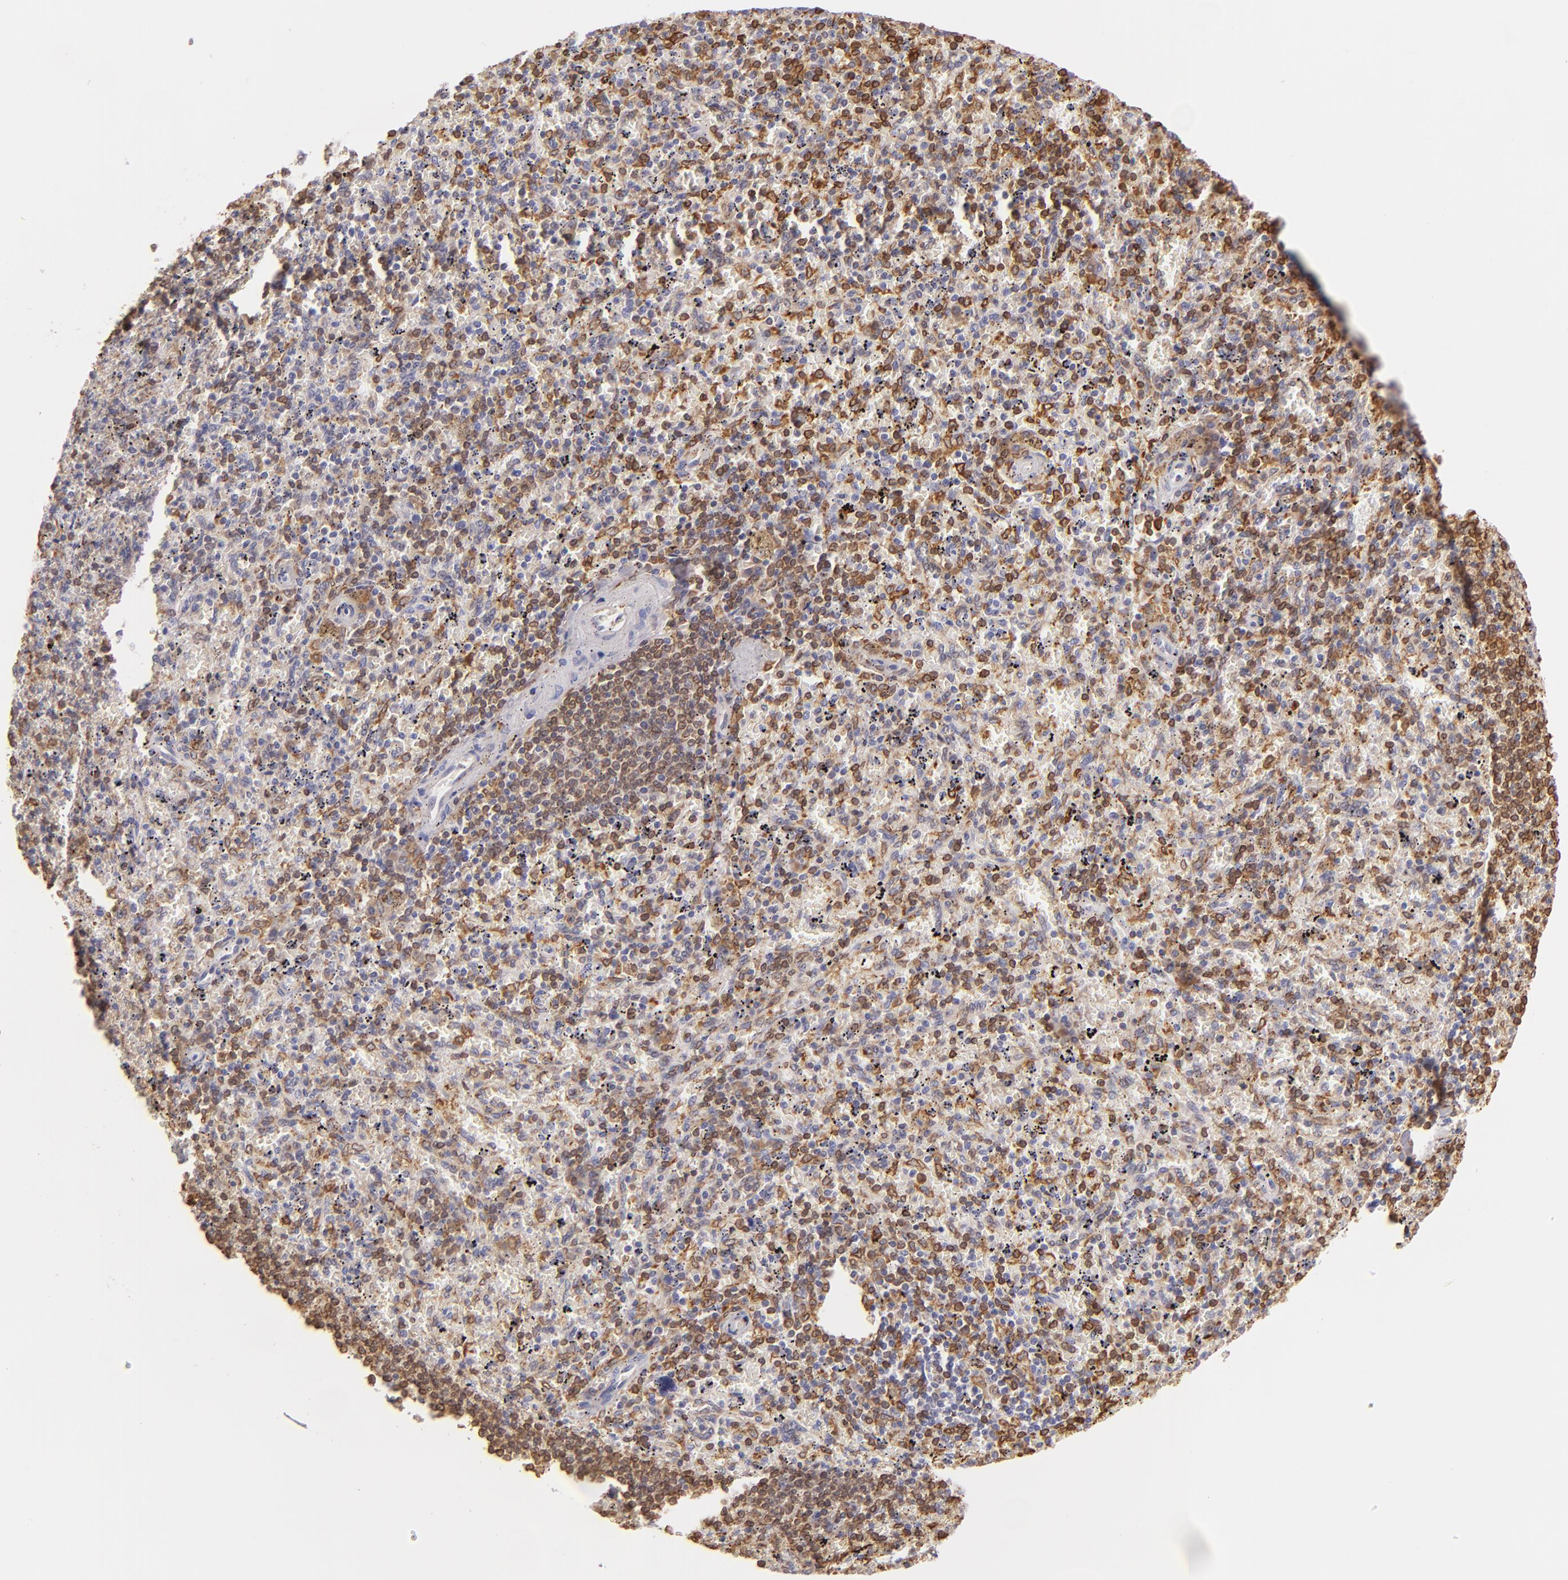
{"staining": {"intensity": "moderate", "quantity": "25%-75%", "location": "cytoplasmic/membranous"}, "tissue": "spleen", "cell_type": "Cells in red pulp", "image_type": "normal", "snomed": [{"axis": "morphology", "description": "Normal tissue, NOS"}, {"axis": "topography", "description": "Spleen"}], "caption": "High-magnification brightfield microscopy of normal spleen stained with DAB (brown) and counterstained with hematoxylin (blue). cells in red pulp exhibit moderate cytoplasmic/membranous expression is present in approximately25%-75% of cells. The staining was performed using DAB (3,3'-diaminobenzidine), with brown indicating positive protein expression. Nuclei are stained blue with hematoxylin.", "gene": "CD74", "patient": {"sex": "female", "age": 43}}